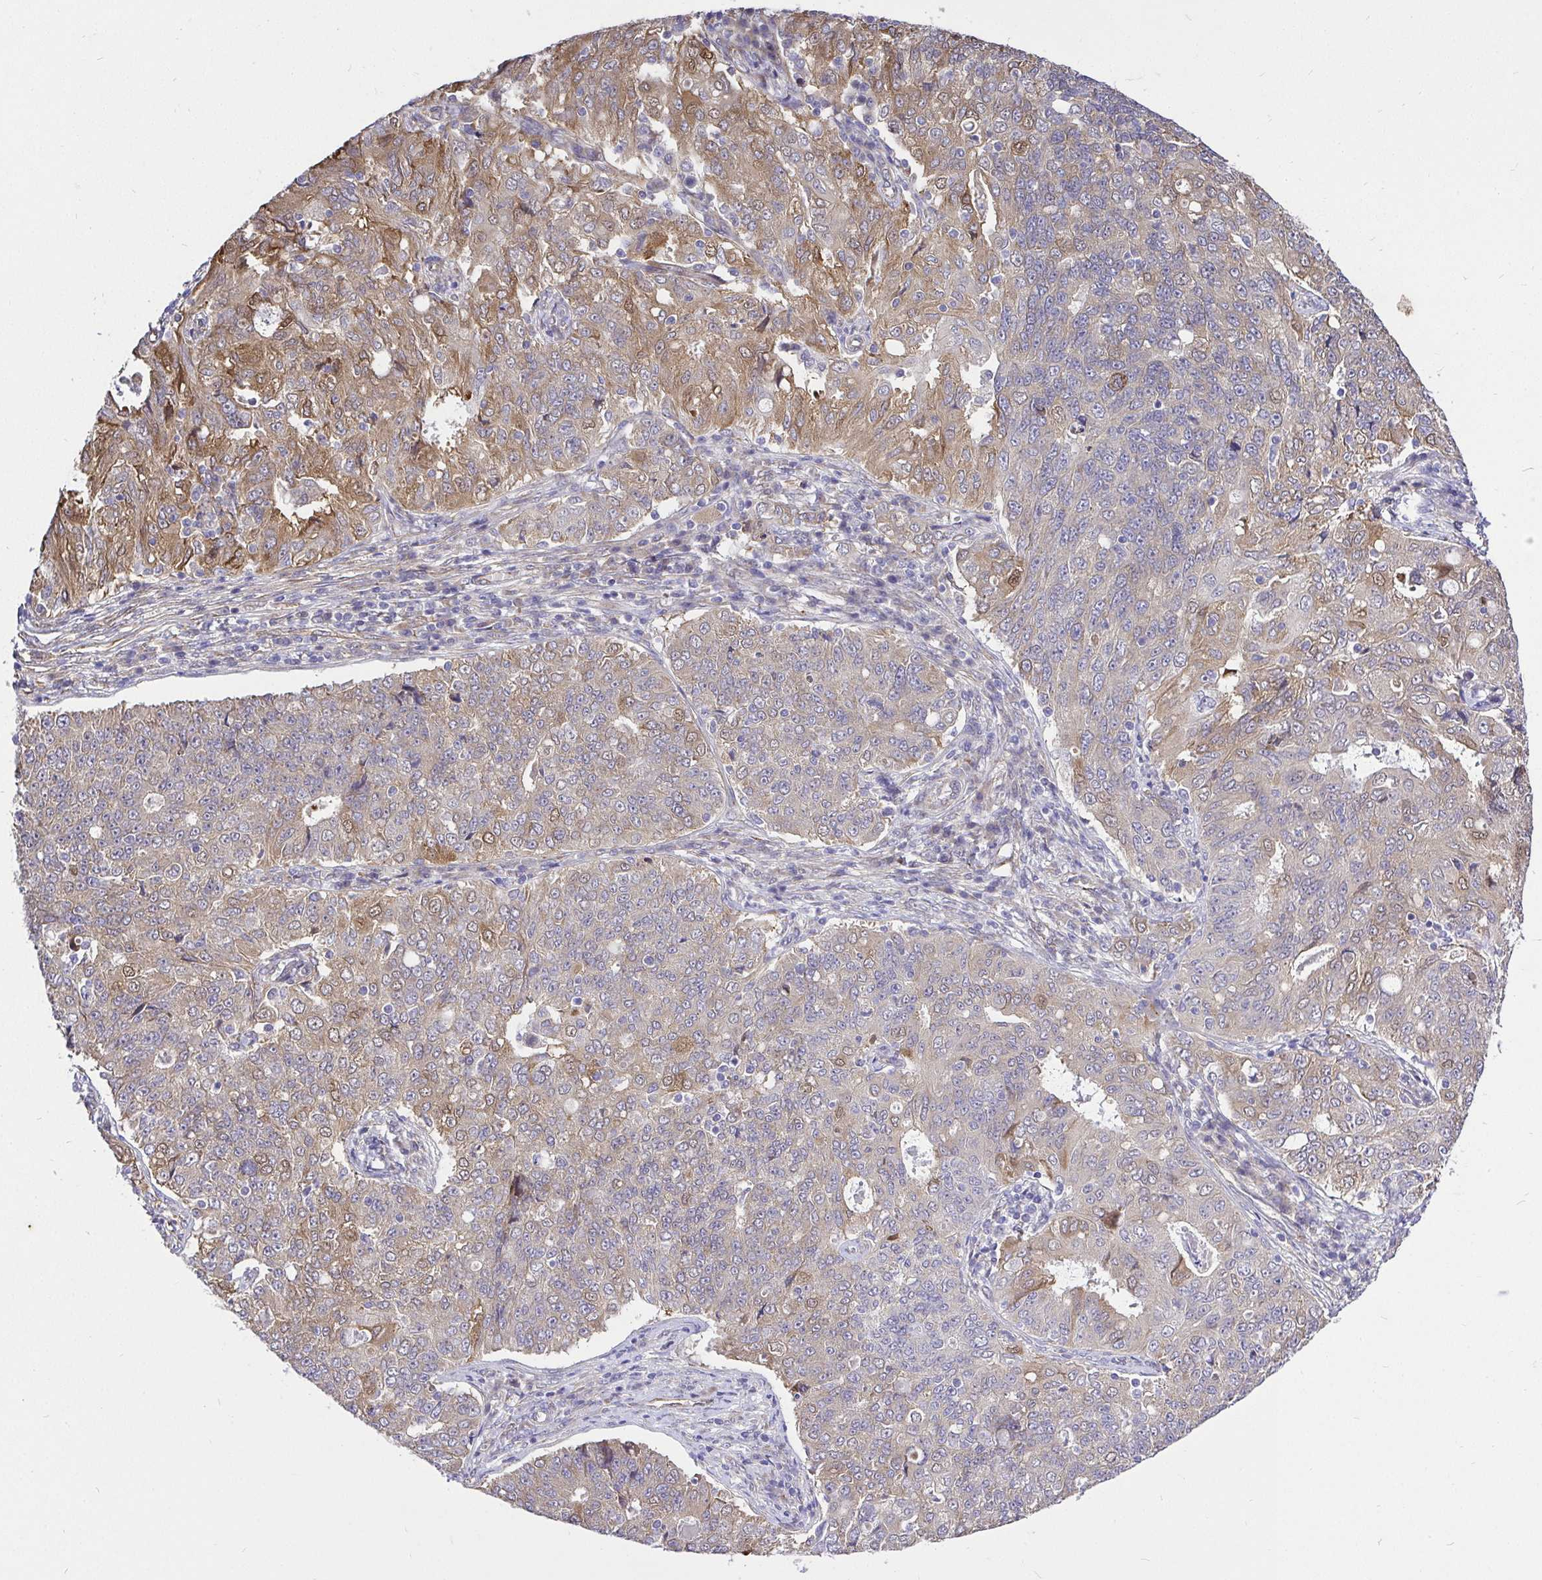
{"staining": {"intensity": "moderate", "quantity": "<25%", "location": "cytoplasmic/membranous"}, "tissue": "endometrial cancer", "cell_type": "Tumor cells", "image_type": "cancer", "snomed": [{"axis": "morphology", "description": "Adenocarcinoma, NOS"}, {"axis": "topography", "description": "Endometrium"}], "caption": "Human endometrial cancer stained with a protein marker reveals moderate staining in tumor cells.", "gene": "CCDC122", "patient": {"sex": "female", "age": 43}}